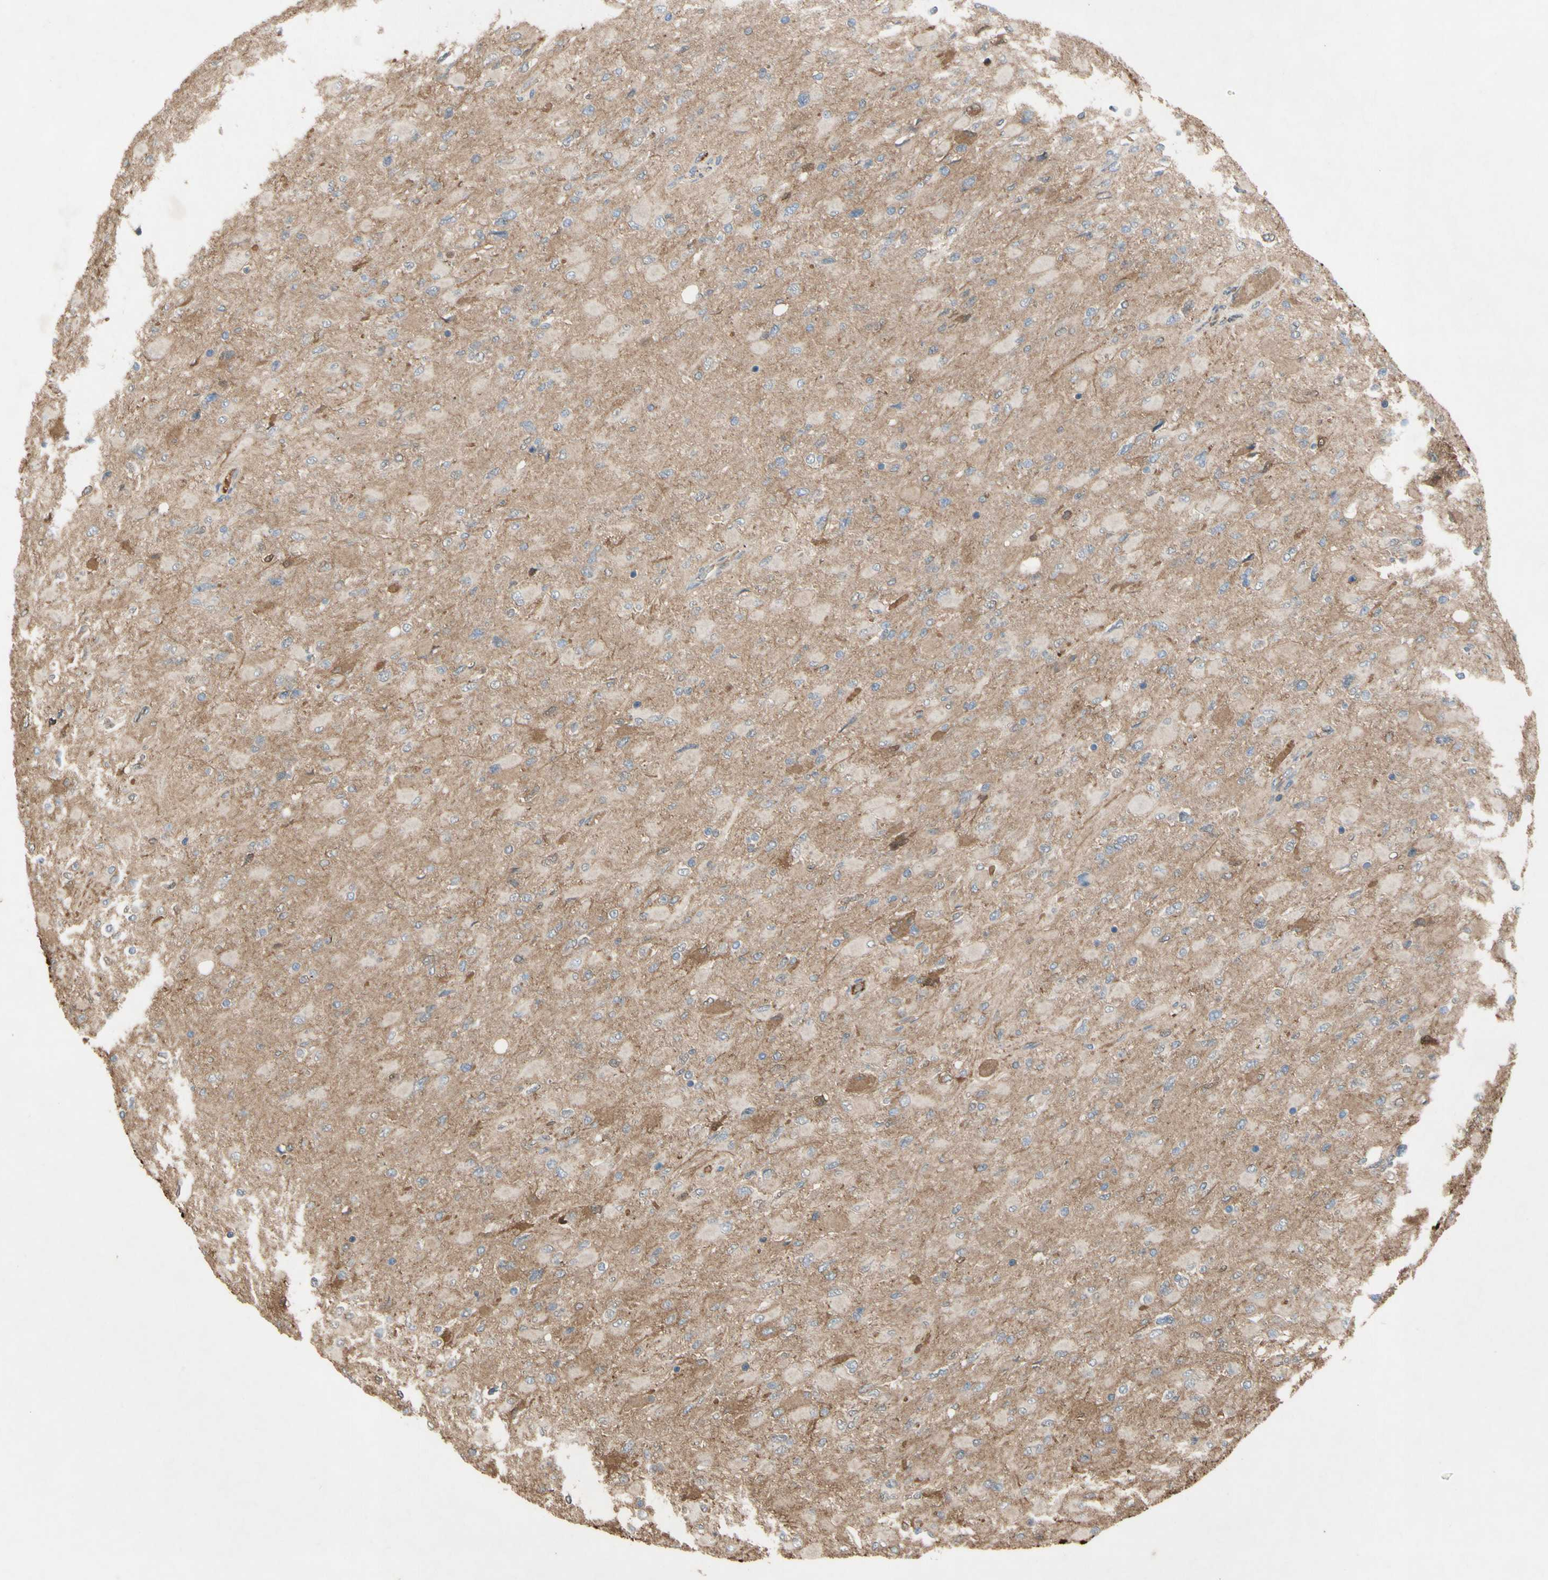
{"staining": {"intensity": "moderate", "quantity": "<25%", "location": "cytoplasmic/membranous"}, "tissue": "glioma", "cell_type": "Tumor cells", "image_type": "cancer", "snomed": [{"axis": "morphology", "description": "Glioma, malignant, High grade"}, {"axis": "topography", "description": "Cerebral cortex"}], "caption": "A high-resolution histopathology image shows immunohistochemistry (IHC) staining of high-grade glioma (malignant), which exhibits moderate cytoplasmic/membranous positivity in approximately <25% of tumor cells.", "gene": "TIMP2", "patient": {"sex": "female", "age": 36}}